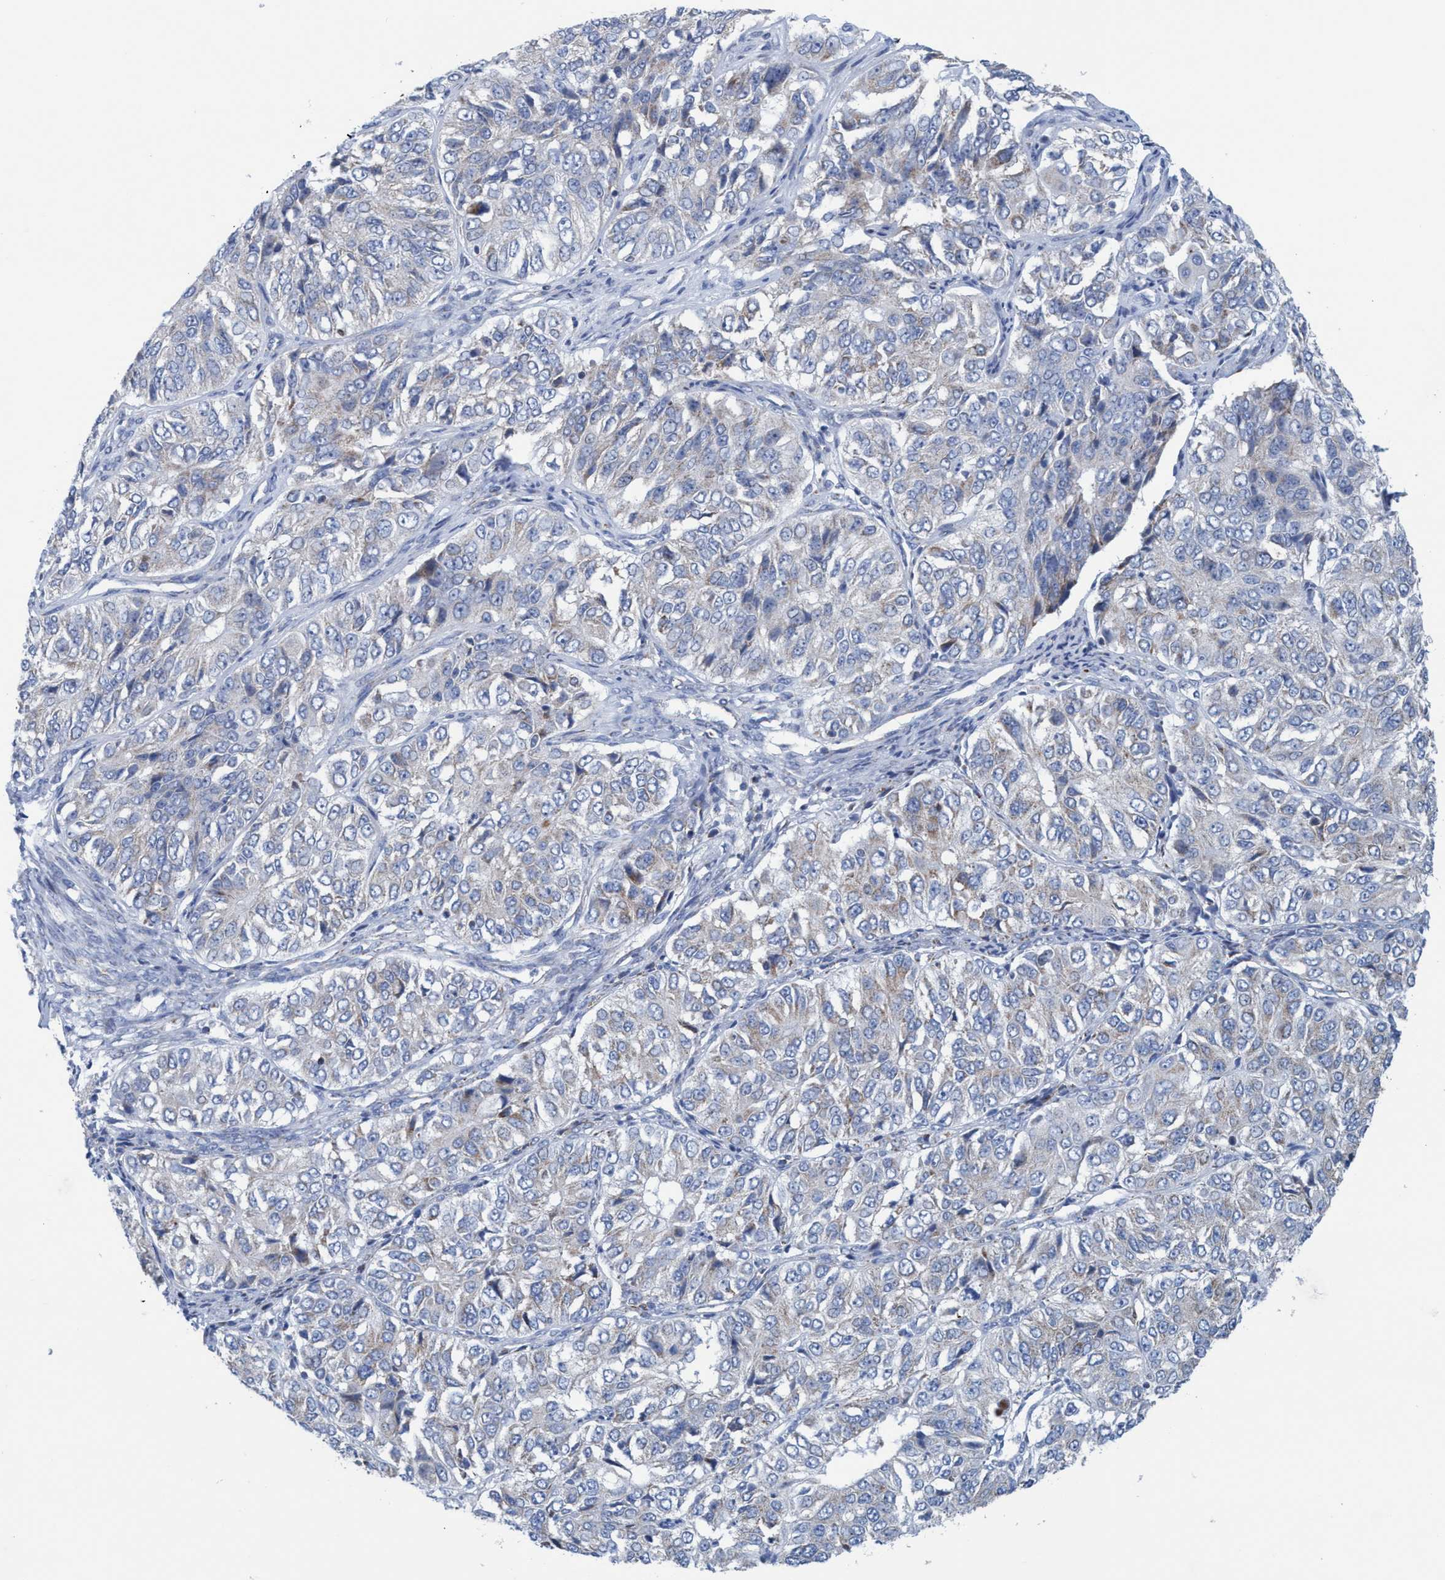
{"staining": {"intensity": "weak", "quantity": "<25%", "location": "cytoplasmic/membranous"}, "tissue": "ovarian cancer", "cell_type": "Tumor cells", "image_type": "cancer", "snomed": [{"axis": "morphology", "description": "Carcinoma, endometroid"}, {"axis": "topography", "description": "Ovary"}], "caption": "Human endometroid carcinoma (ovarian) stained for a protein using immunohistochemistry (IHC) displays no expression in tumor cells.", "gene": "GGA3", "patient": {"sex": "female", "age": 51}}